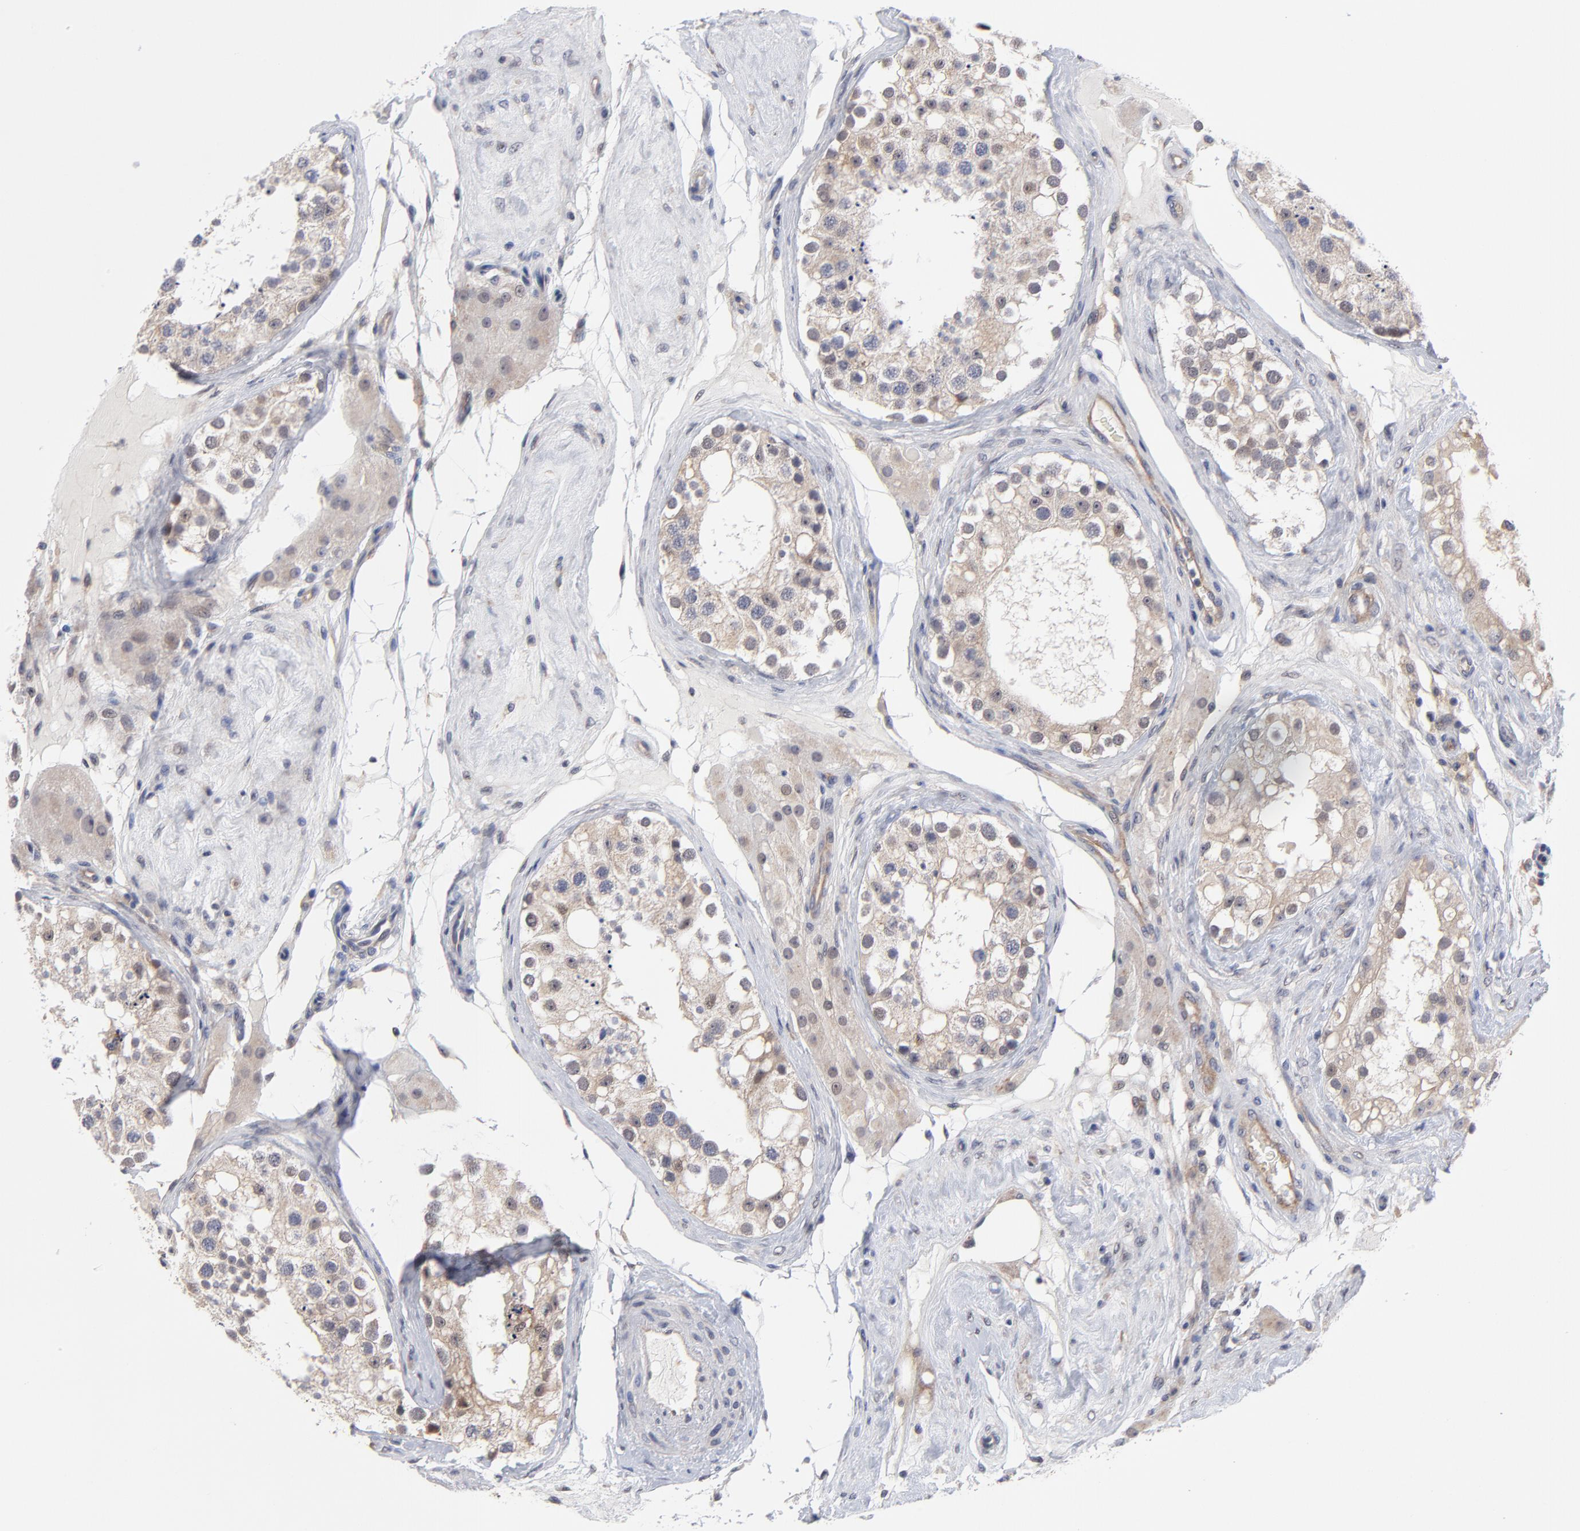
{"staining": {"intensity": "weak", "quantity": ">75%", "location": "cytoplasmic/membranous"}, "tissue": "testis", "cell_type": "Cells in seminiferous ducts", "image_type": "normal", "snomed": [{"axis": "morphology", "description": "Normal tissue, NOS"}, {"axis": "topography", "description": "Testis"}], "caption": "The histopathology image exhibits a brown stain indicating the presence of a protein in the cytoplasmic/membranous of cells in seminiferous ducts in testis. (Stains: DAB (3,3'-diaminobenzidine) in brown, nuclei in blue, Microscopy: brightfield microscopy at high magnification).", "gene": "ZNF157", "patient": {"sex": "male", "age": 68}}